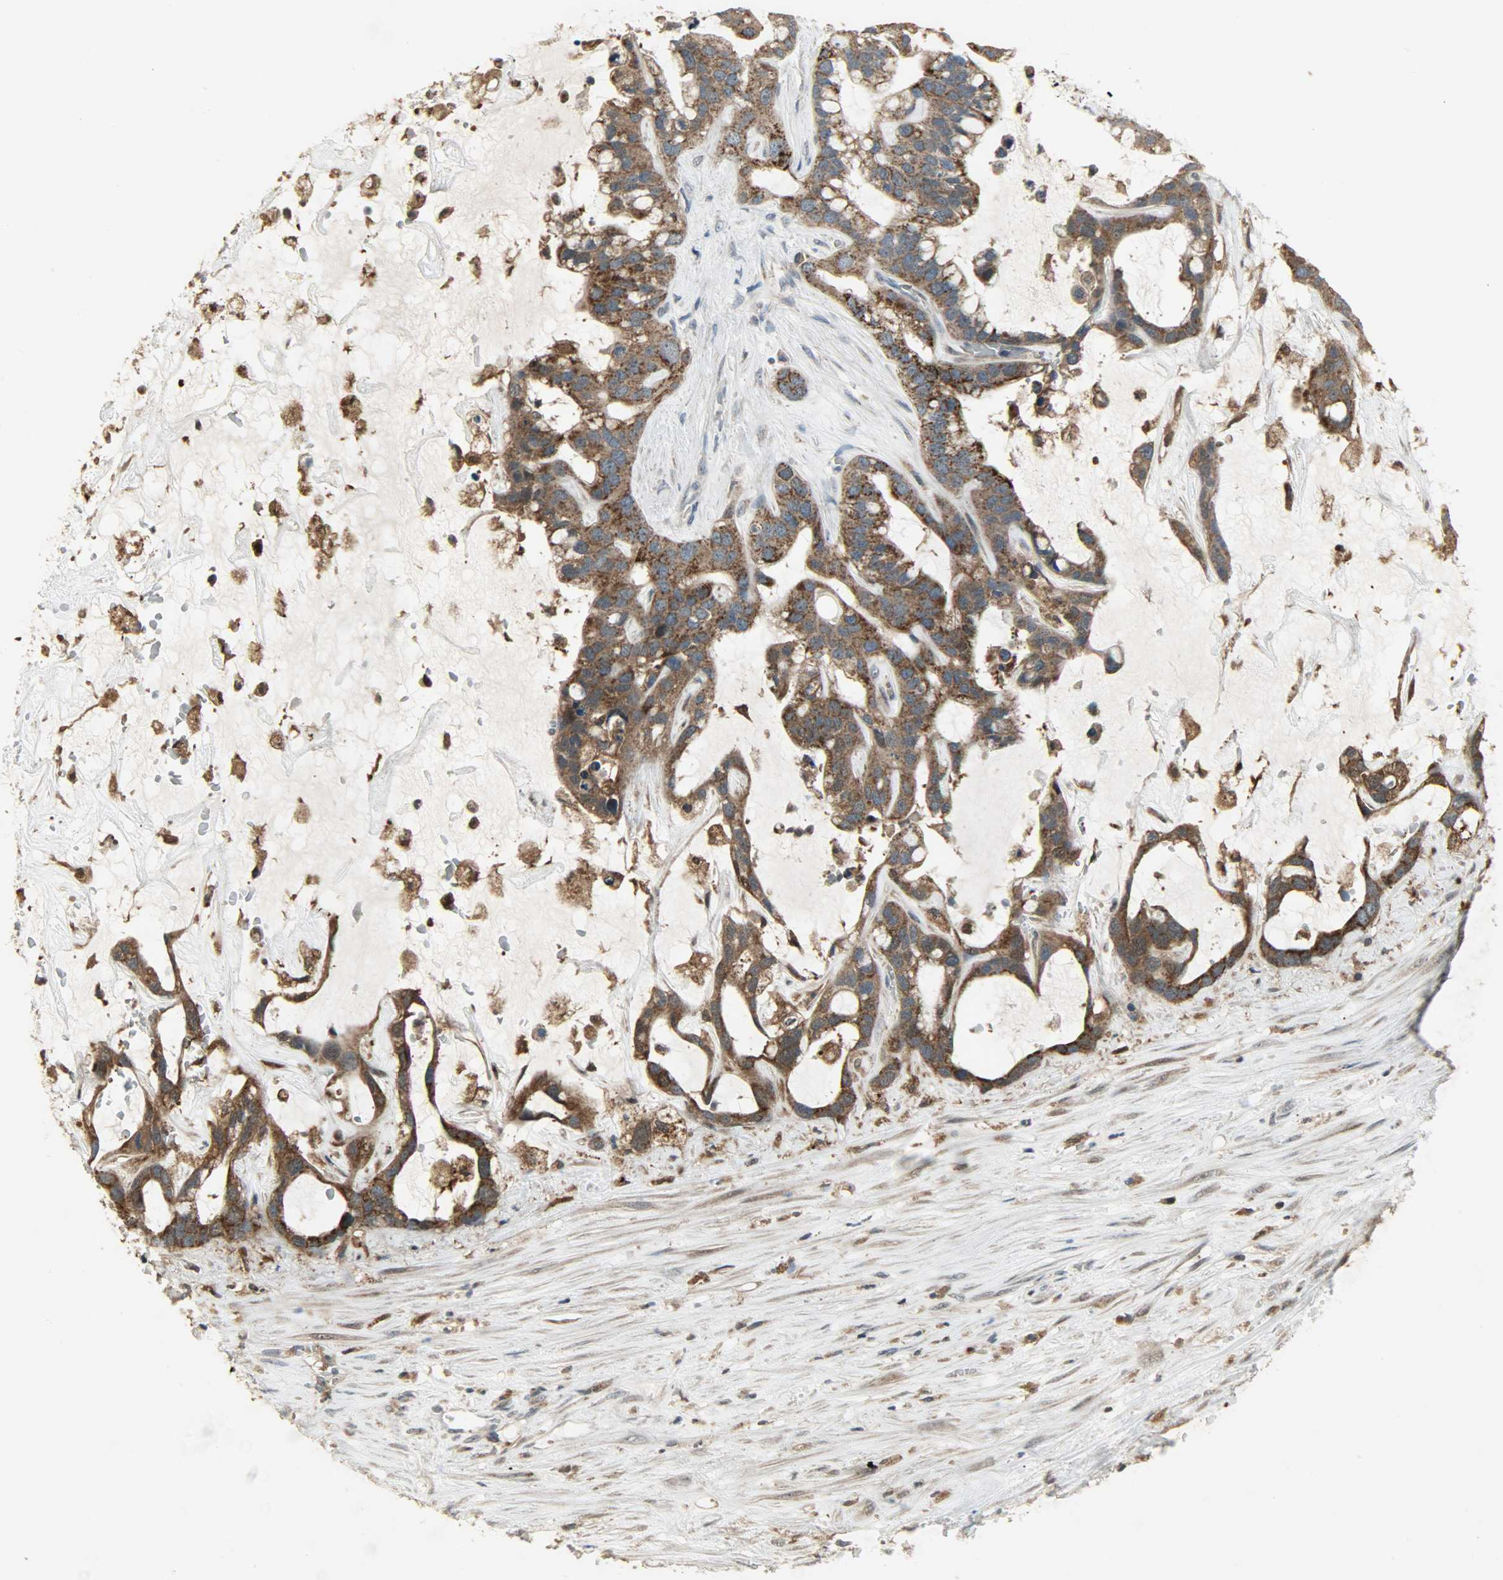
{"staining": {"intensity": "strong", "quantity": ">75%", "location": "cytoplasmic/membranous"}, "tissue": "liver cancer", "cell_type": "Tumor cells", "image_type": "cancer", "snomed": [{"axis": "morphology", "description": "Cholangiocarcinoma"}, {"axis": "topography", "description": "Liver"}], "caption": "This photomicrograph demonstrates immunohistochemistry (IHC) staining of human cholangiocarcinoma (liver), with high strong cytoplasmic/membranous expression in approximately >75% of tumor cells.", "gene": "AMT", "patient": {"sex": "female", "age": 65}}